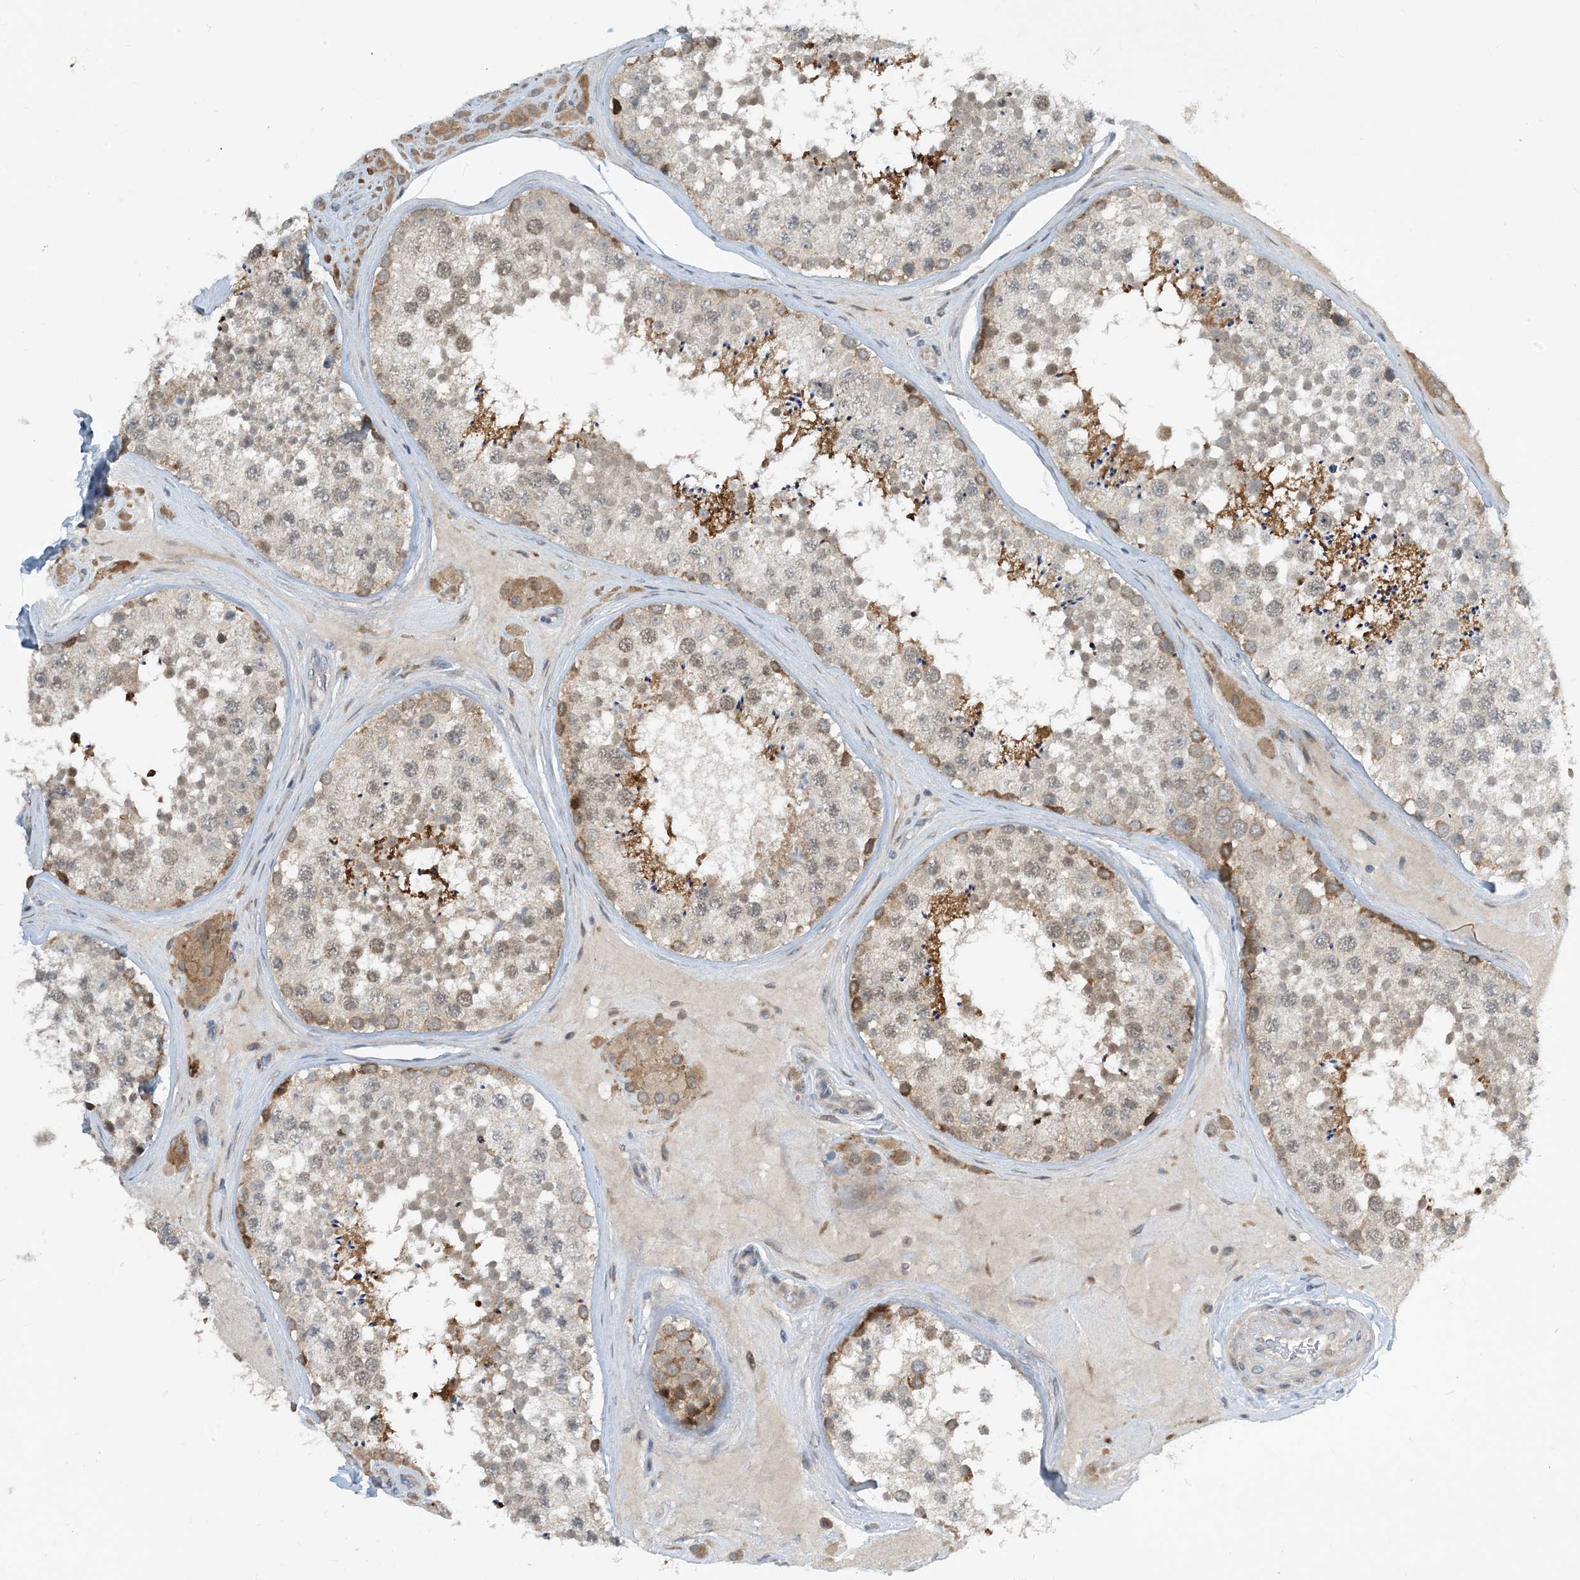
{"staining": {"intensity": "moderate", "quantity": "25%-75%", "location": "cytoplasmic/membranous,nuclear"}, "tissue": "testis", "cell_type": "Cells in seminiferous ducts", "image_type": "normal", "snomed": [{"axis": "morphology", "description": "Normal tissue, NOS"}, {"axis": "topography", "description": "Testis"}], "caption": "The histopathology image exhibits immunohistochemical staining of unremarkable testis. There is moderate cytoplasmic/membranous,nuclear positivity is present in approximately 25%-75% of cells in seminiferous ducts.", "gene": "PHOSPHO2", "patient": {"sex": "male", "age": 46}}